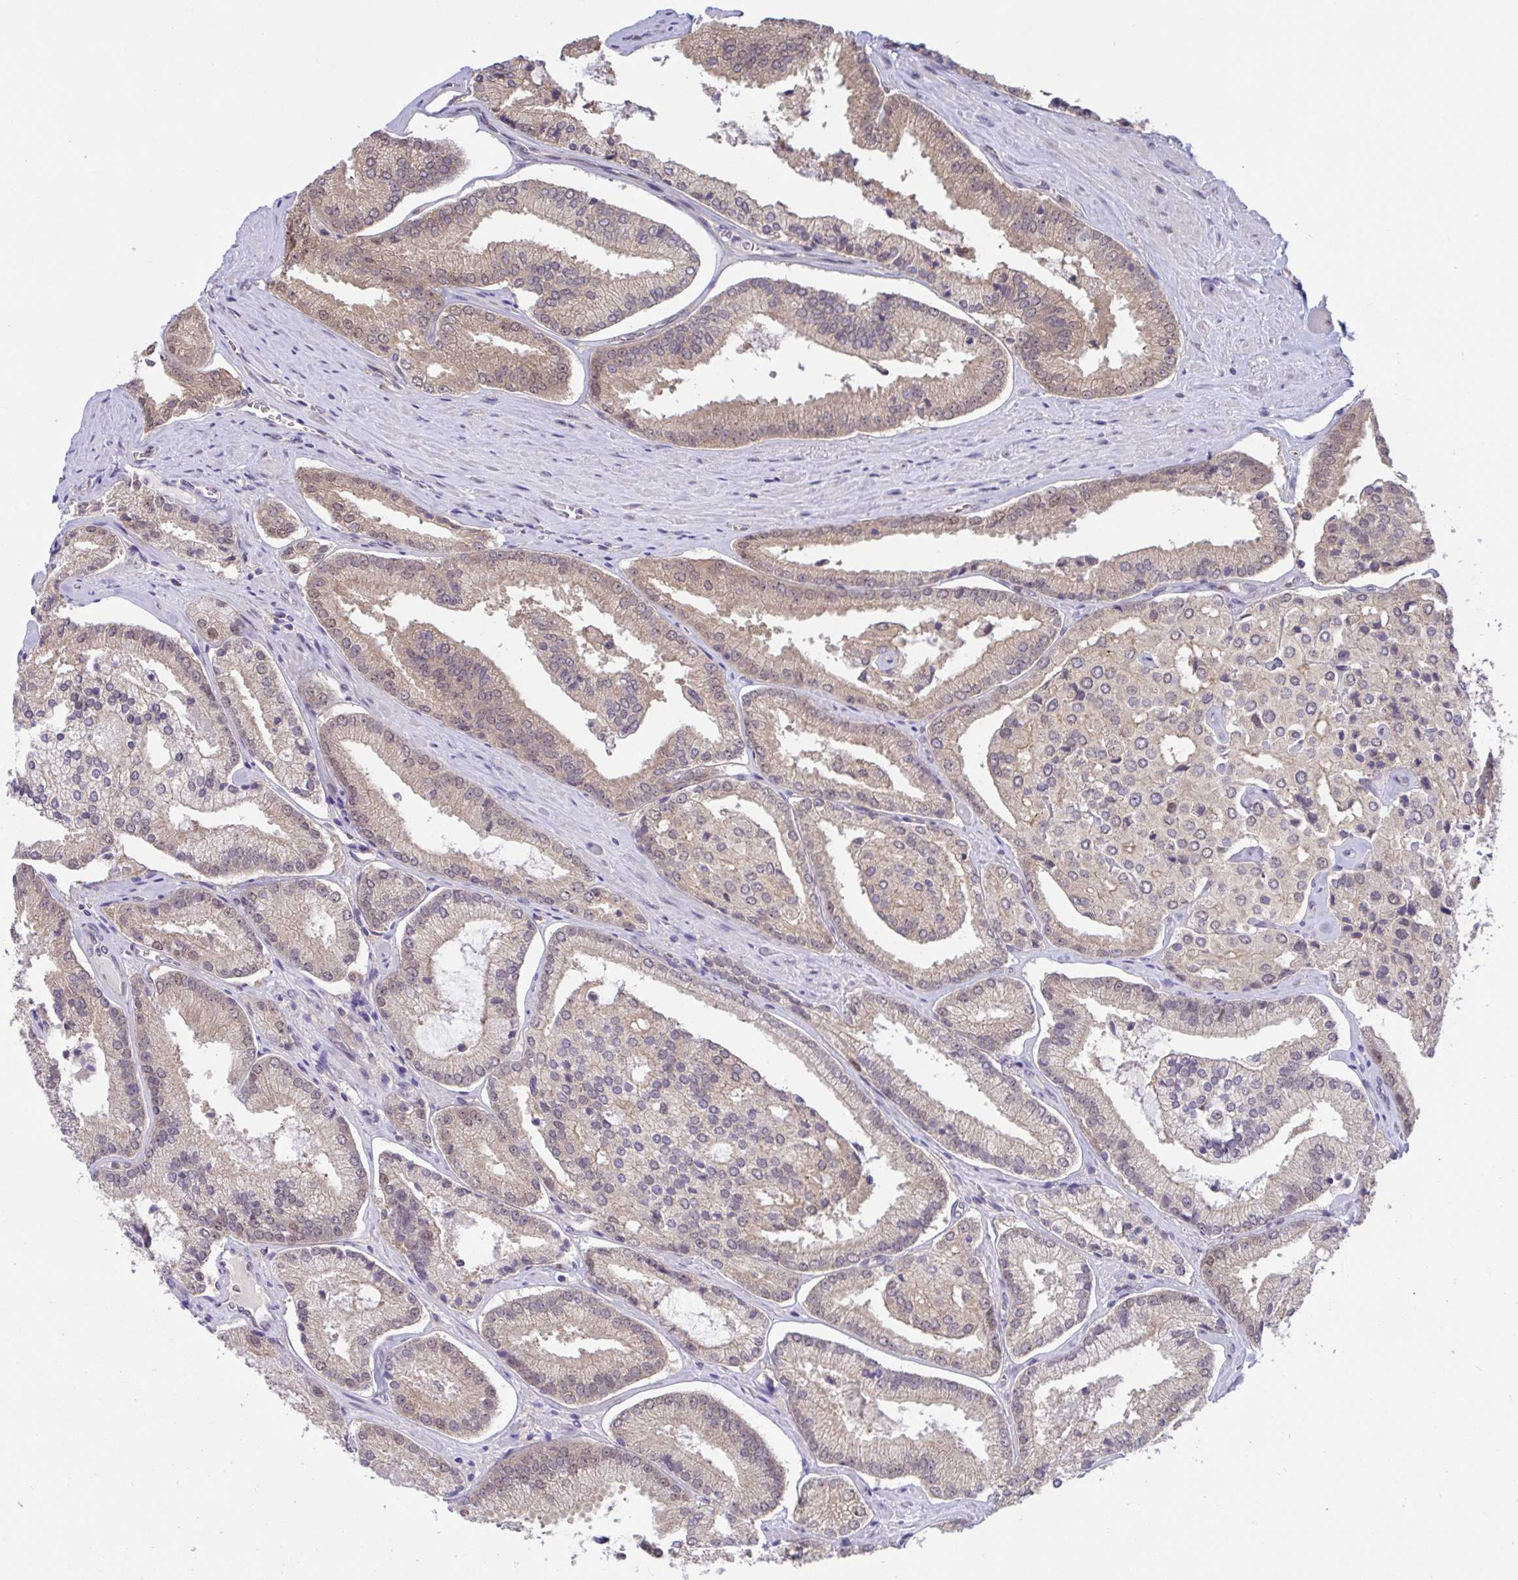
{"staining": {"intensity": "weak", "quantity": "25%-75%", "location": "cytoplasmic/membranous,nuclear"}, "tissue": "prostate cancer", "cell_type": "Tumor cells", "image_type": "cancer", "snomed": [{"axis": "morphology", "description": "Adenocarcinoma, High grade"}, {"axis": "topography", "description": "Prostate"}], "caption": "Tumor cells reveal low levels of weak cytoplasmic/membranous and nuclear expression in about 25%-75% of cells in prostate adenocarcinoma (high-grade).", "gene": "ZNF444", "patient": {"sex": "male", "age": 73}}